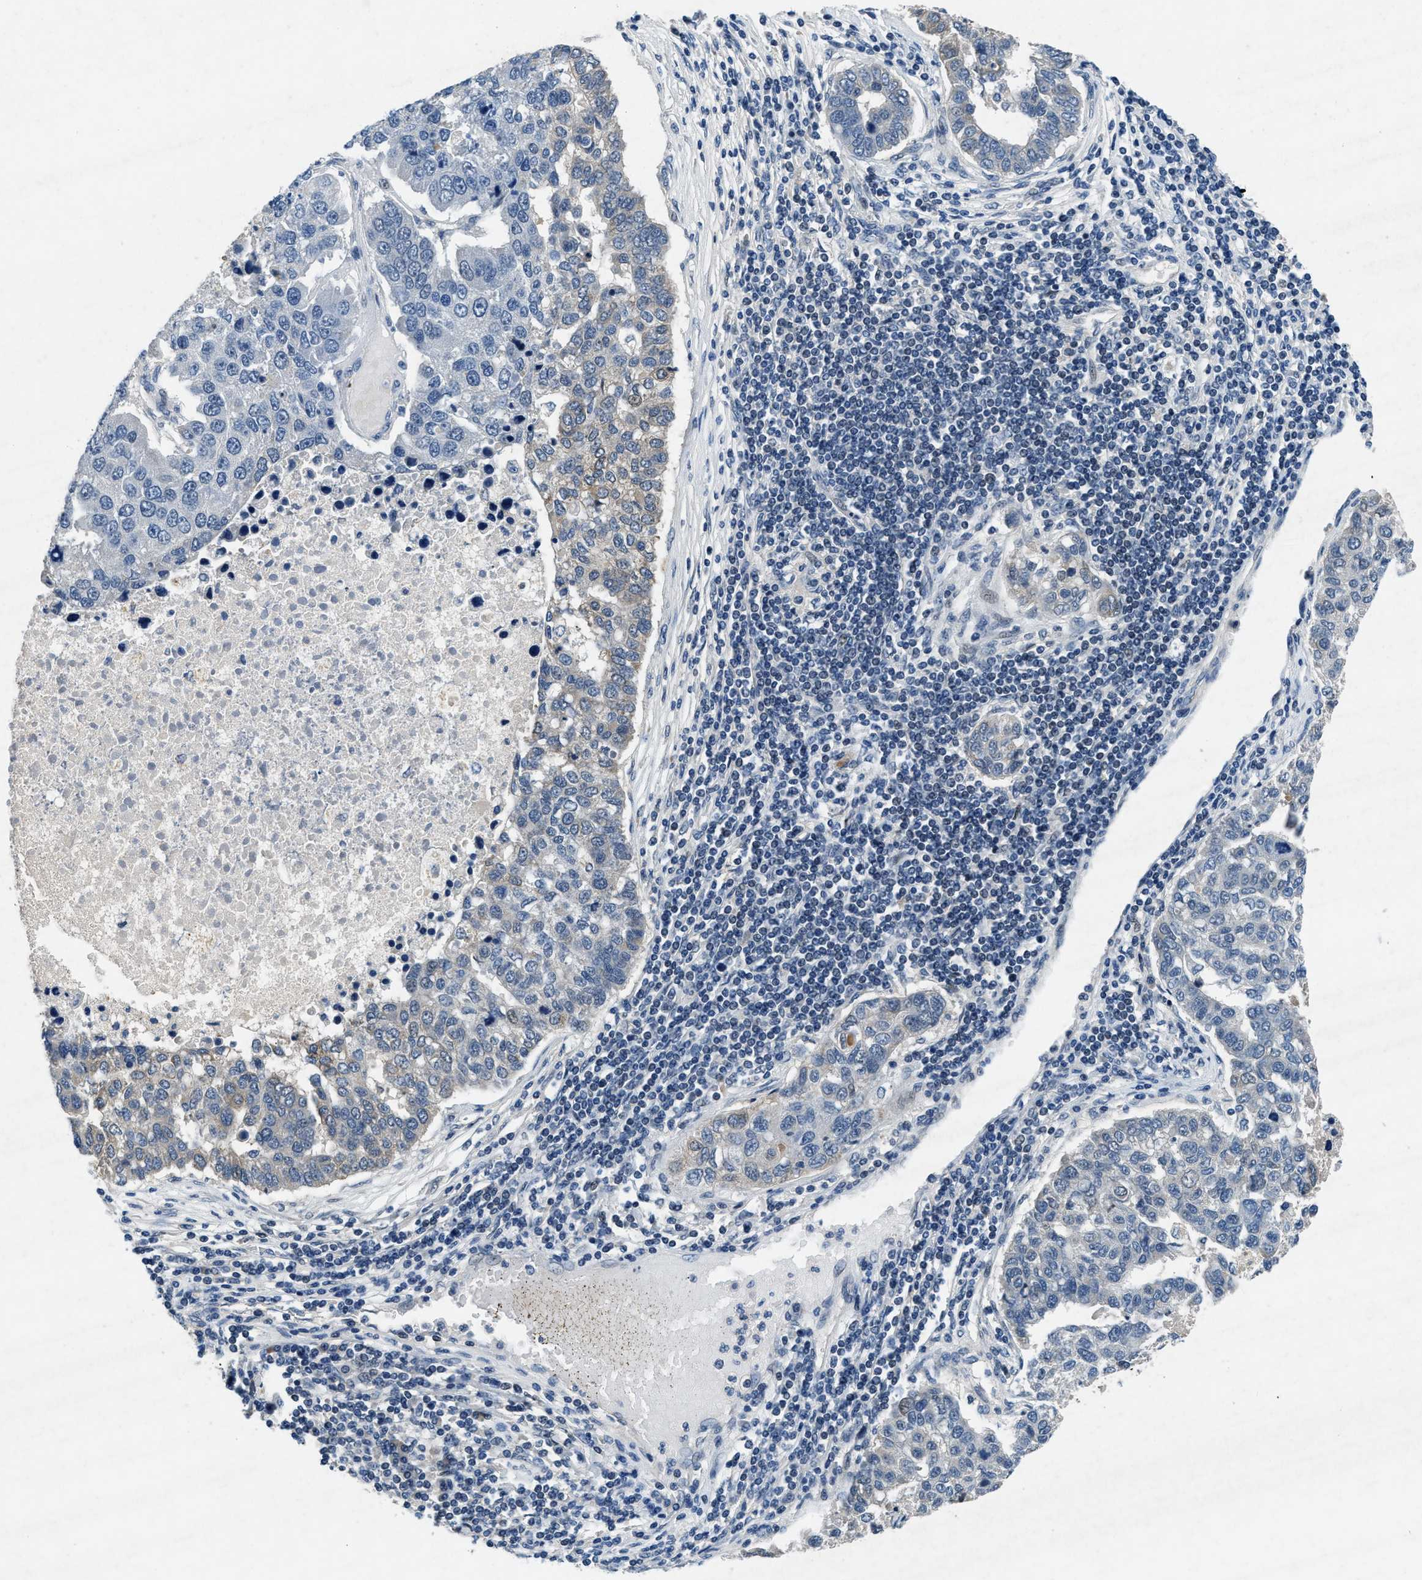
{"staining": {"intensity": "weak", "quantity": "<25%", "location": "cytoplasmic/membranous"}, "tissue": "pancreatic cancer", "cell_type": "Tumor cells", "image_type": "cancer", "snomed": [{"axis": "morphology", "description": "Adenocarcinoma, NOS"}, {"axis": "topography", "description": "Pancreas"}], "caption": "A micrograph of human pancreatic cancer is negative for staining in tumor cells.", "gene": "PHLDA1", "patient": {"sex": "female", "age": 61}}